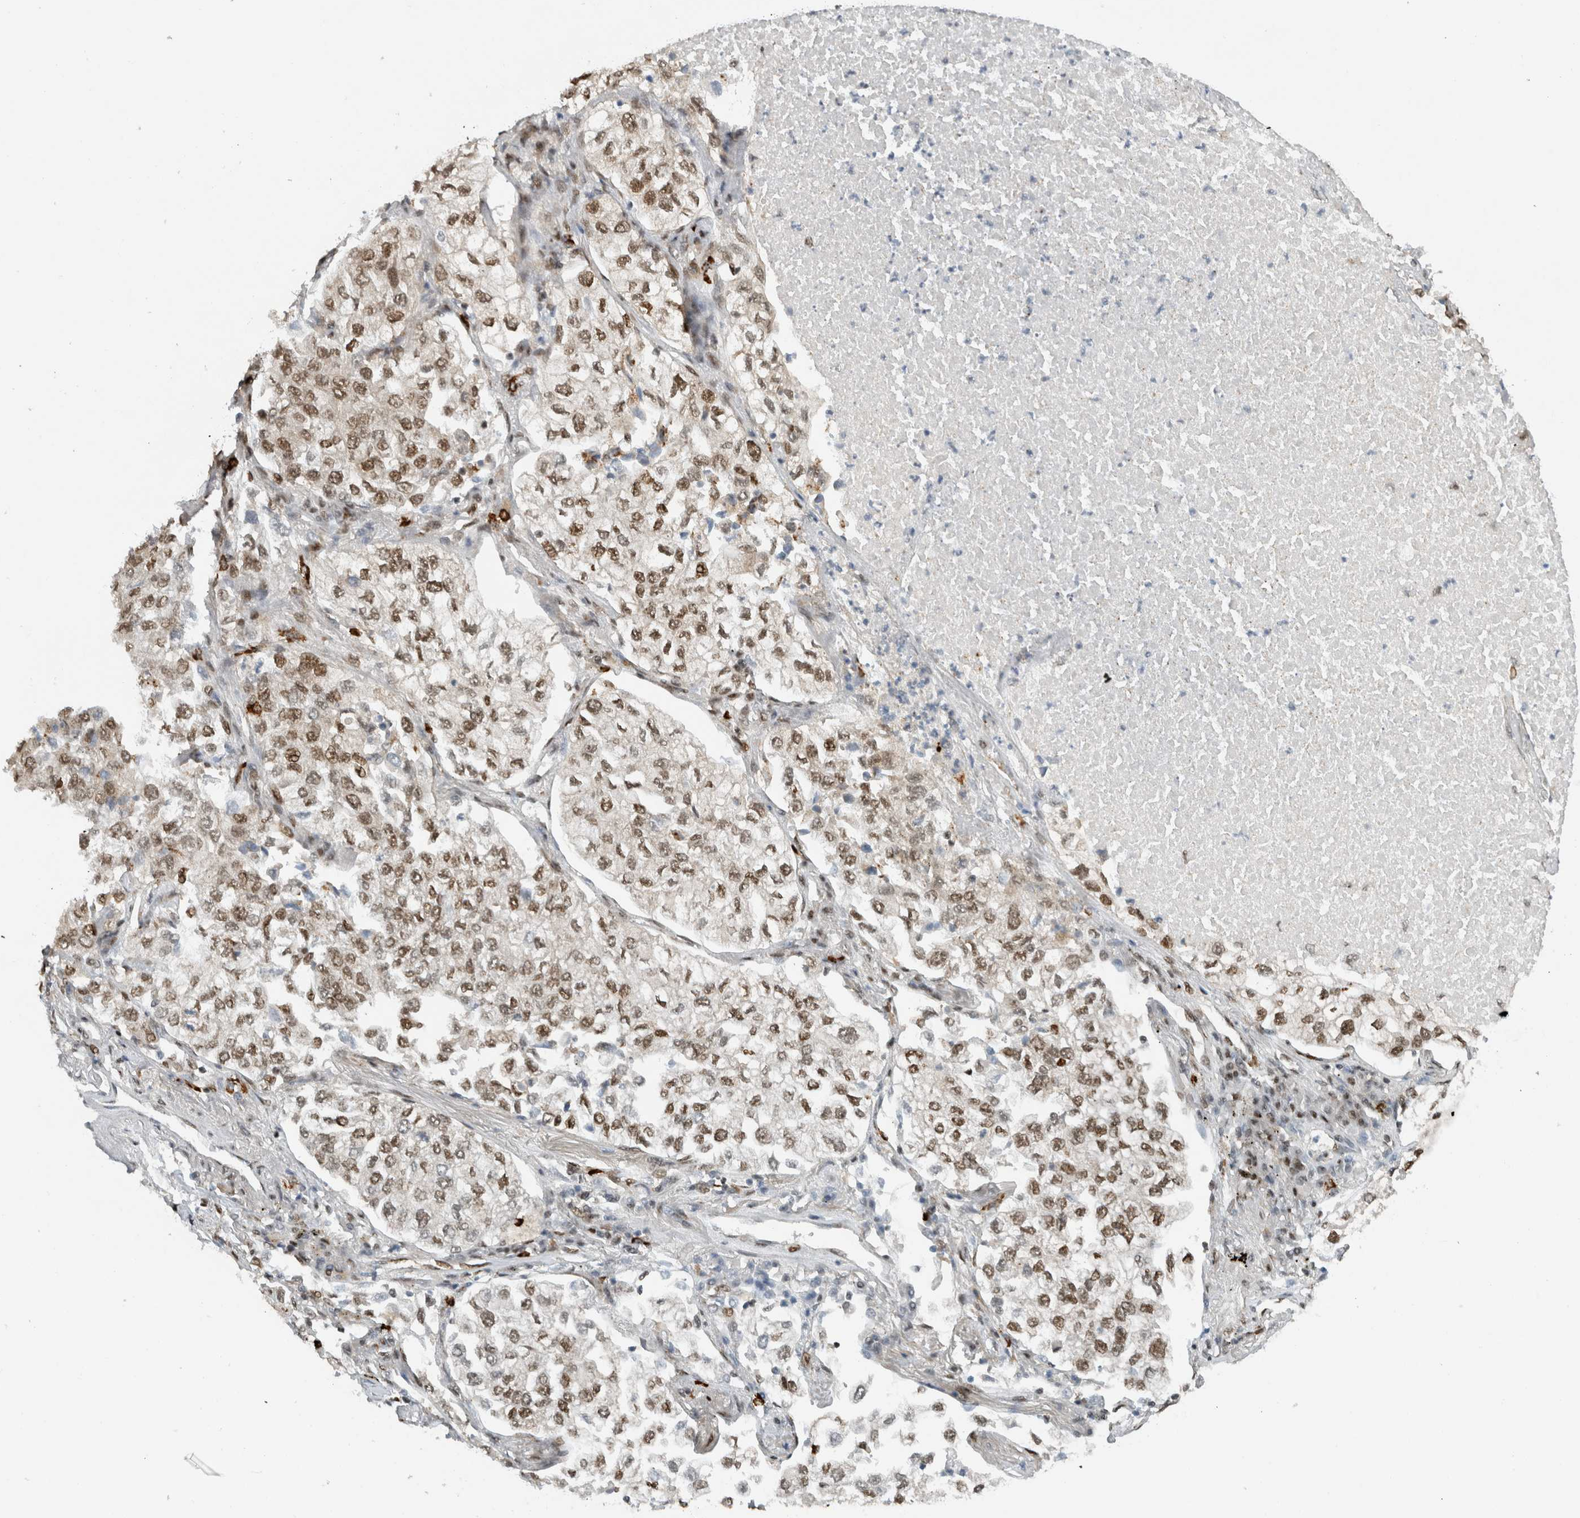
{"staining": {"intensity": "moderate", "quantity": ">75%", "location": "nuclear"}, "tissue": "lung cancer", "cell_type": "Tumor cells", "image_type": "cancer", "snomed": [{"axis": "morphology", "description": "Adenocarcinoma, NOS"}, {"axis": "topography", "description": "Lung"}], "caption": "A photomicrograph of human lung cancer stained for a protein reveals moderate nuclear brown staining in tumor cells. (brown staining indicates protein expression, while blue staining denotes nuclei).", "gene": "HNRNPR", "patient": {"sex": "male", "age": 63}}